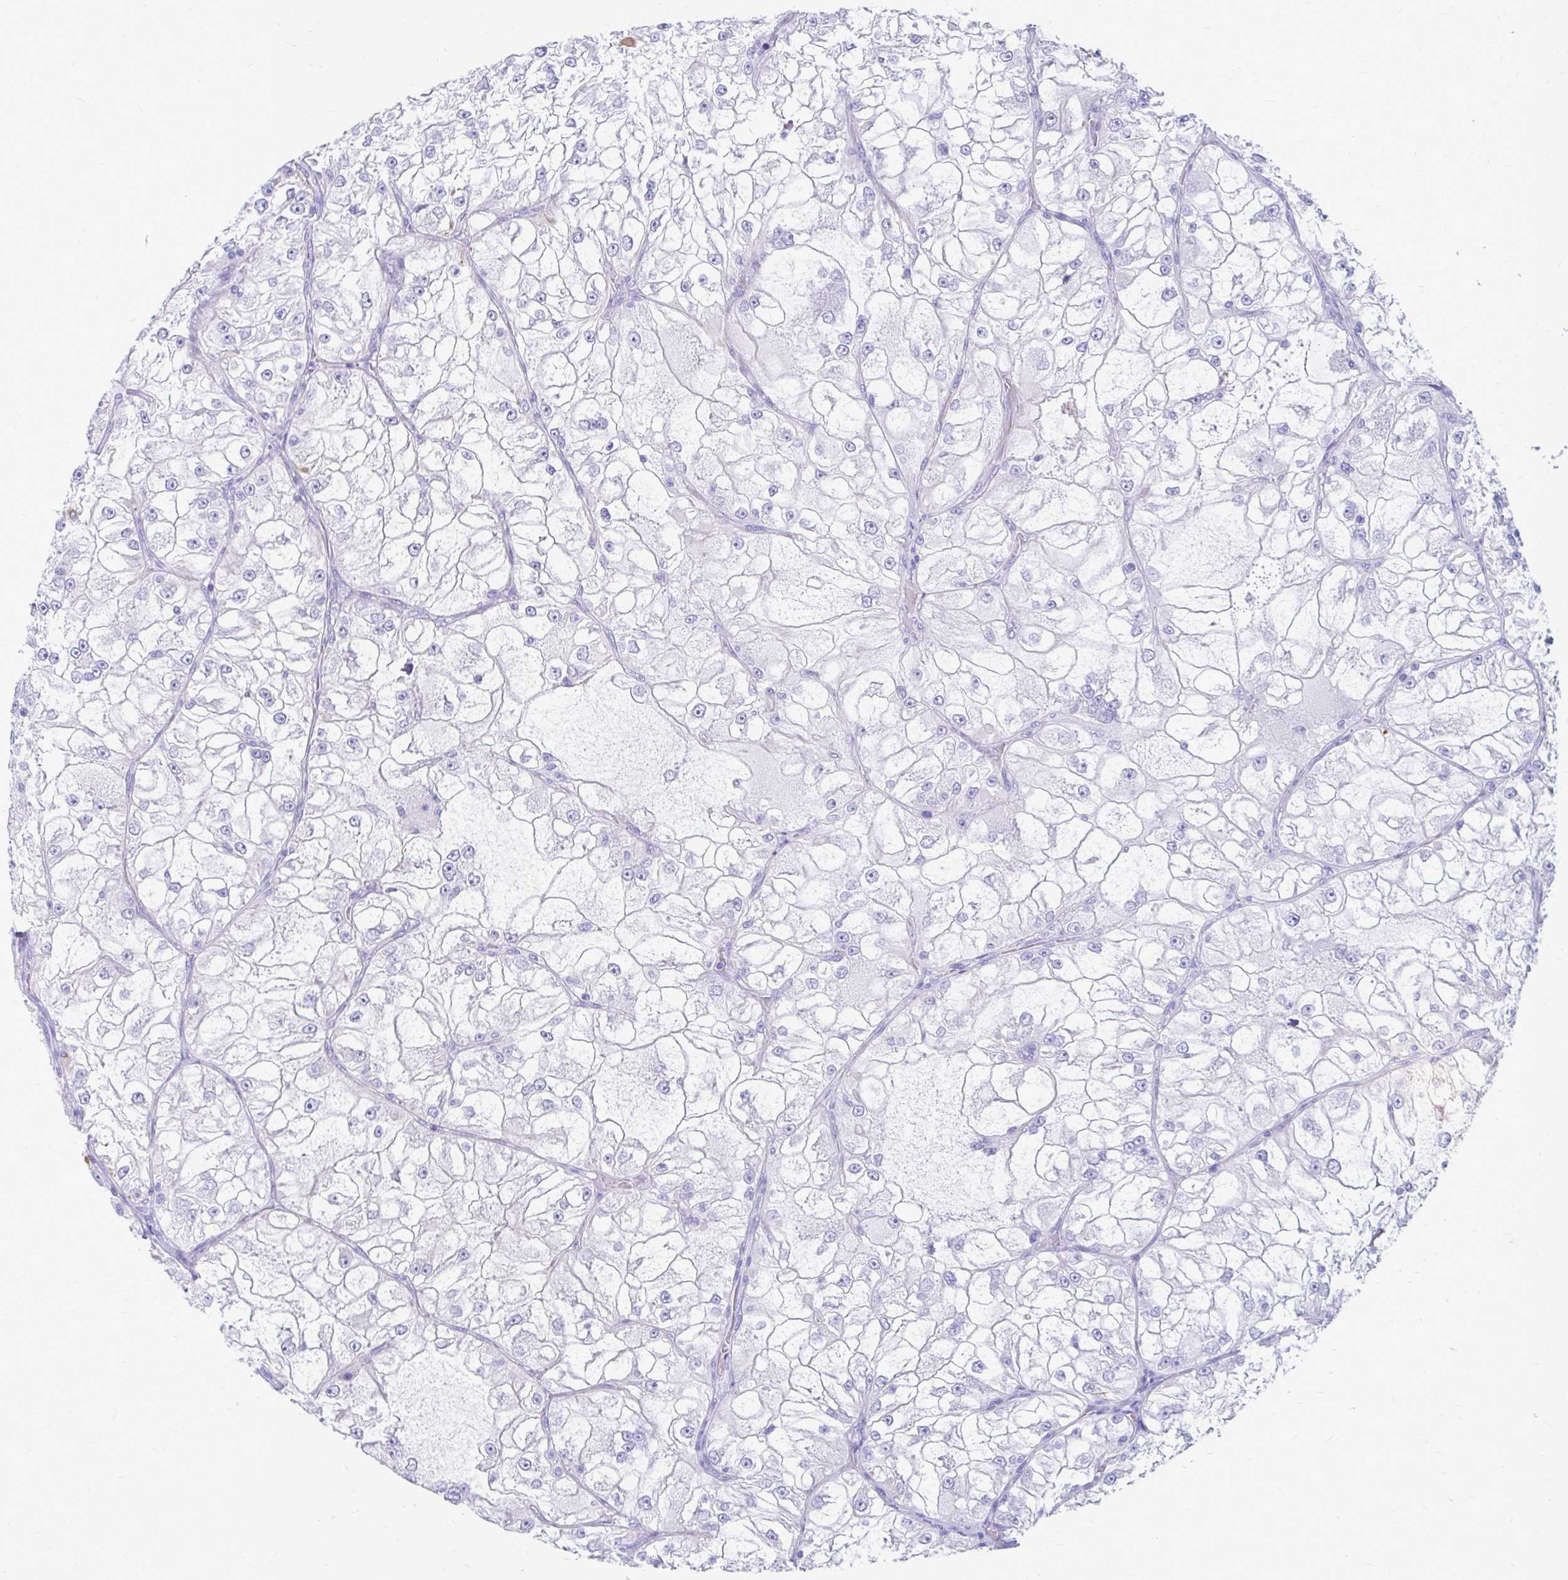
{"staining": {"intensity": "negative", "quantity": "none", "location": "none"}, "tissue": "renal cancer", "cell_type": "Tumor cells", "image_type": "cancer", "snomed": [{"axis": "morphology", "description": "Adenocarcinoma, NOS"}, {"axis": "topography", "description": "Kidney"}], "caption": "Immunohistochemical staining of human renal adenocarcinoma shows no significant staining in tumor cells.", "gene": "ZNF699", "patient": {"sex": "female", "age": 72}}